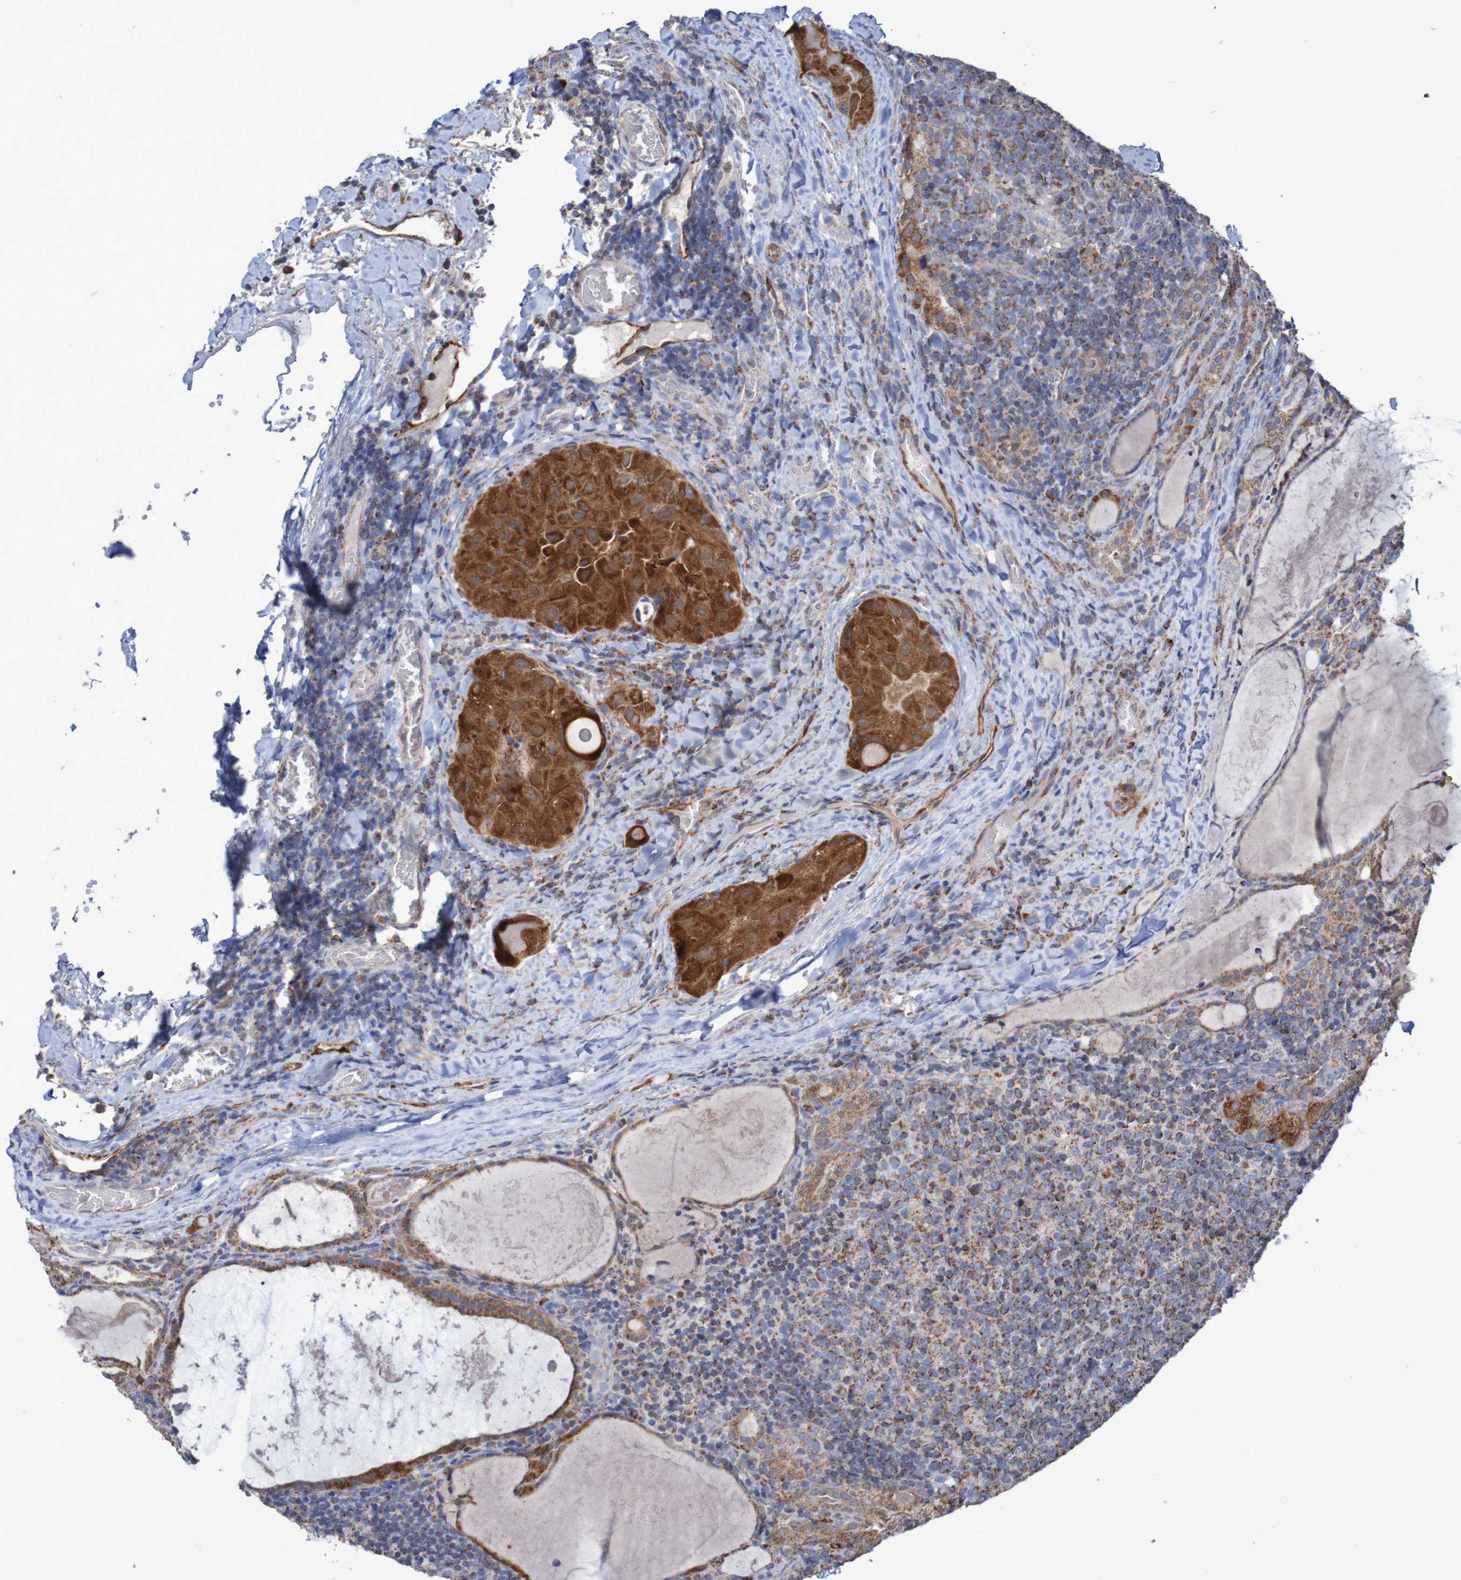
{"staining": {"intensity": "strong", "quantity": ">75%", "location": "cytoplasmic/membranous"}, "tissue": "thyroid cancer", "cell_type": "Tumor cells", "image_type": "cancer", "snomed": [{"axis": "morphology", "description": "Papillary adenocarcinoma, NOS"}, {"axis": "topography", "description": "Thyroid gland"}], "caption": "Papillary adenocarcinoma (thyroid) stained with a brown dye demonstrates strong cytoplasmic/membranous positive positivity in about >75% of tumor cells.", "gene": "MMEL1", "patient": {"sex": "female", "age": 42}}